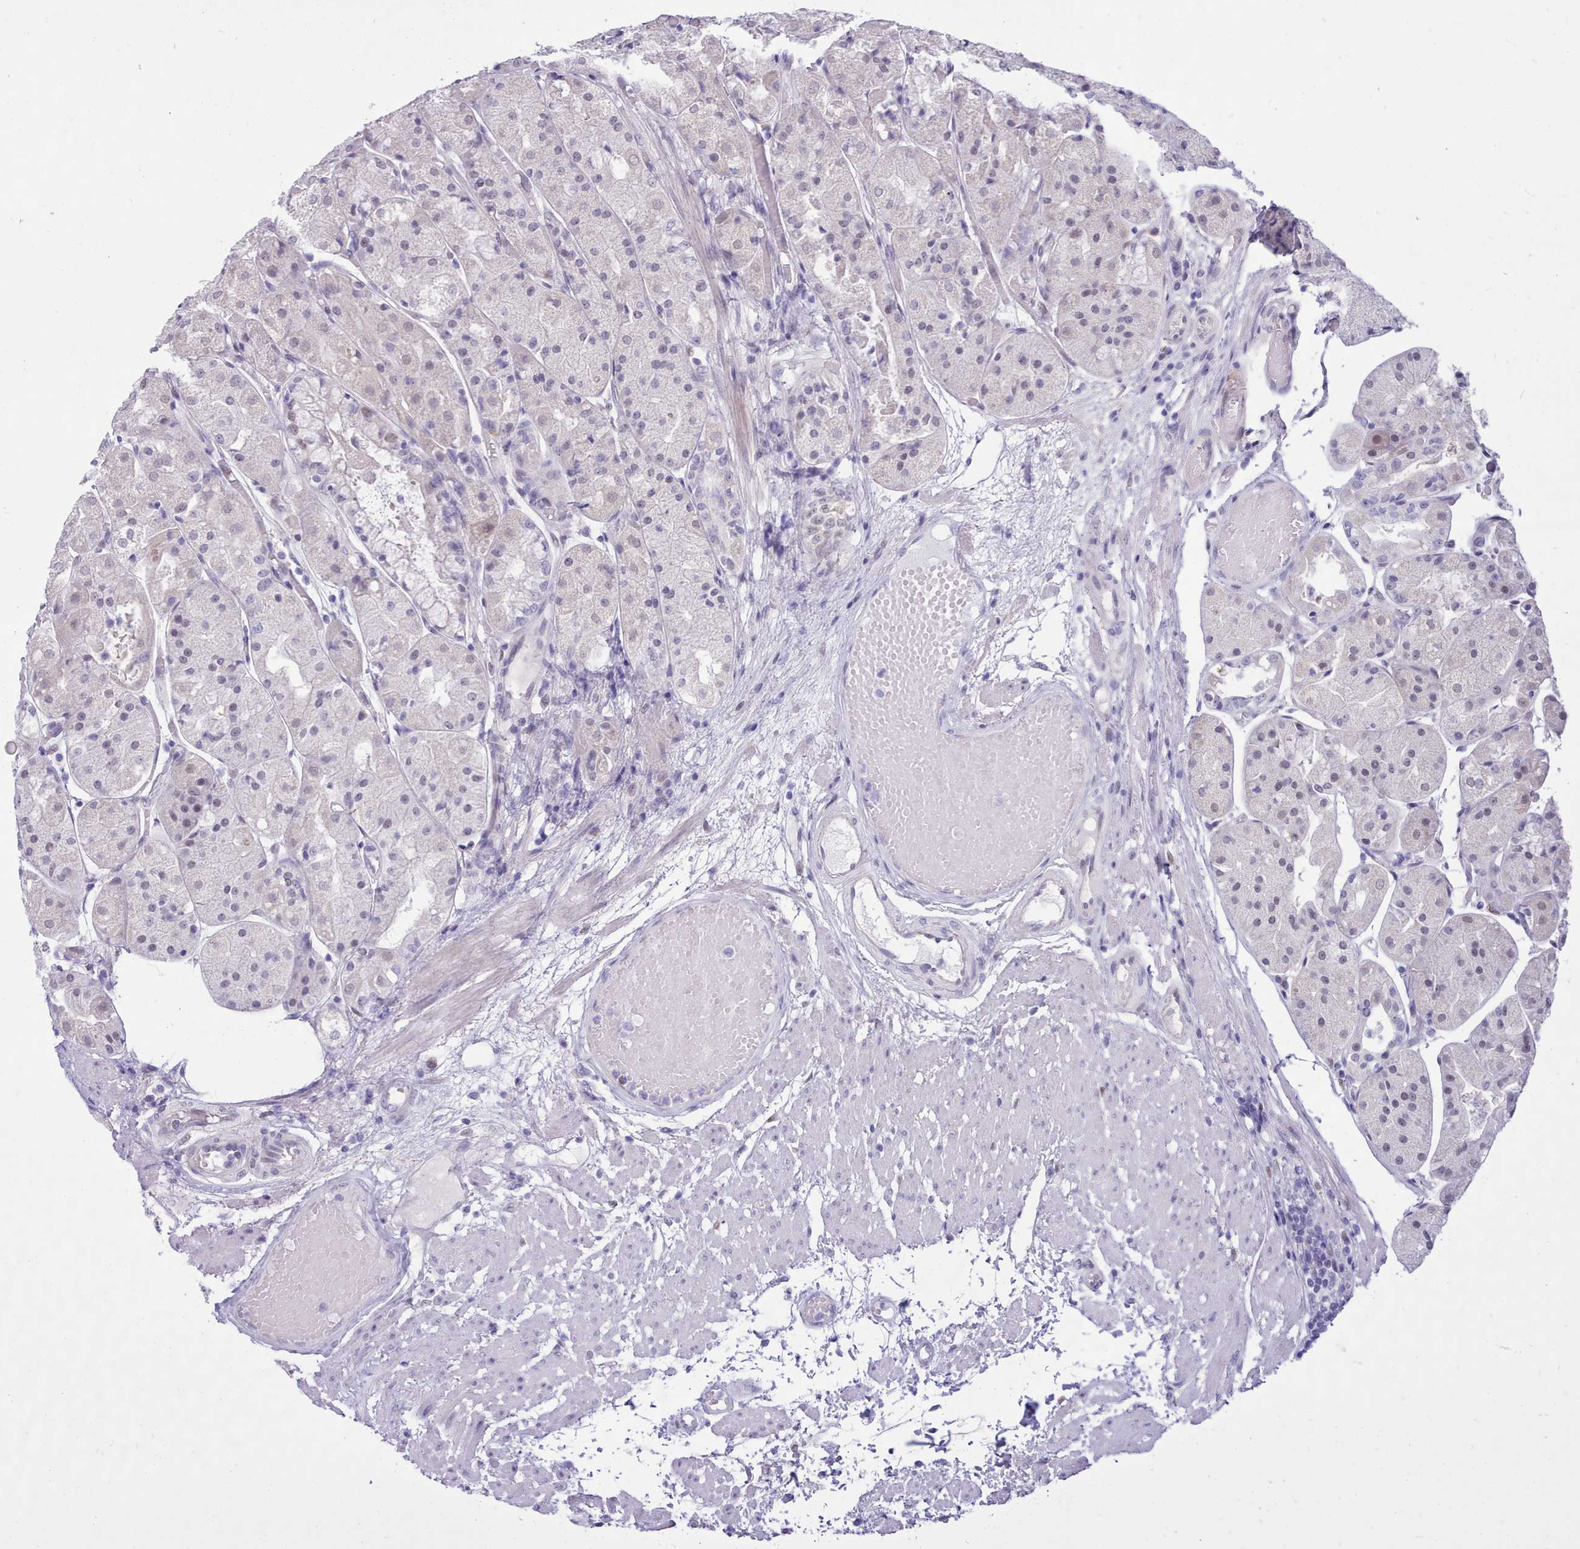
{"staining": {"intensity": "negative", "quantity": "none", "location": "none"}, "tissue": "stomach", "cell_type": "Glandular cells", "image_type": "normal", "snomed": [{"axis": "morphology", "description": "Normal tissue, NOS"}, {"axis": "topography", "description": "Stomach, upper"}], "caption": "Stomach was stained to show a protein in brown. There is no significant expression in glandular cells. Nuclei are stained in blue.", "gene": "TMEM253", "patient": {"sex": "male", "age": 72}}